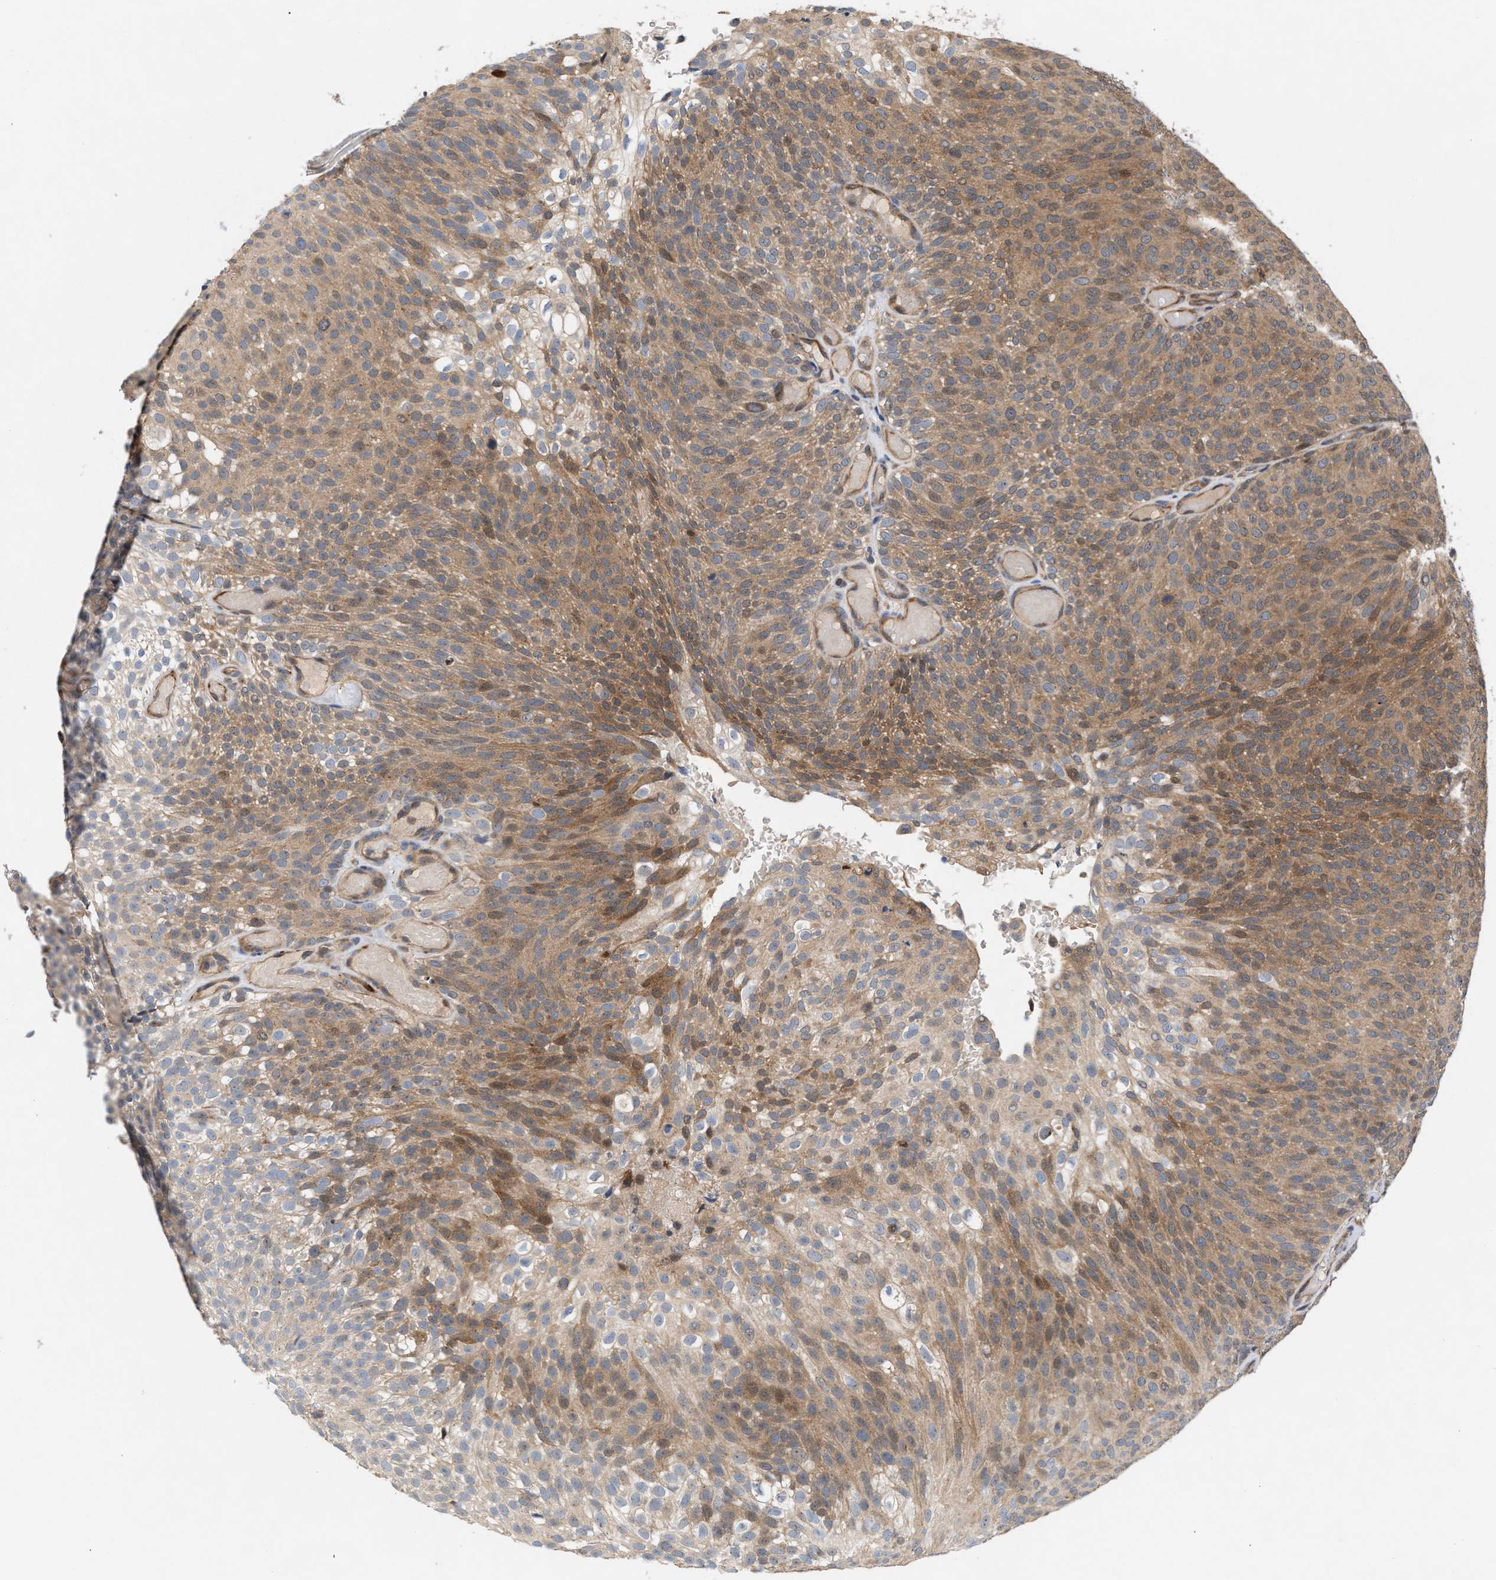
{"staining": {"intensity": "moderate", "quantity": ">75%", "location": "cytoplasmic/membranous"}, "tissue": "urothelial cancer", "cell_type": "Tumor cells", "image_type": "cancer", "snomed": [{"axis": "morphology", "description": "Urothelial carcinoma, Low grade"}, {"axis": "topography", "description": "Urinary bladder"}], "caption": "An IHC photomicrograph of neoplastic tissue is shown. Protein staining in brown shows moderate cytoplasmic/membranous positivity in low-grade urothelial carcinoma within tumor cells. (IHC, brightfield microscopy, high magnification).", "gene": "GLOD4", "patient": {"sex": "male", "age": 78}}